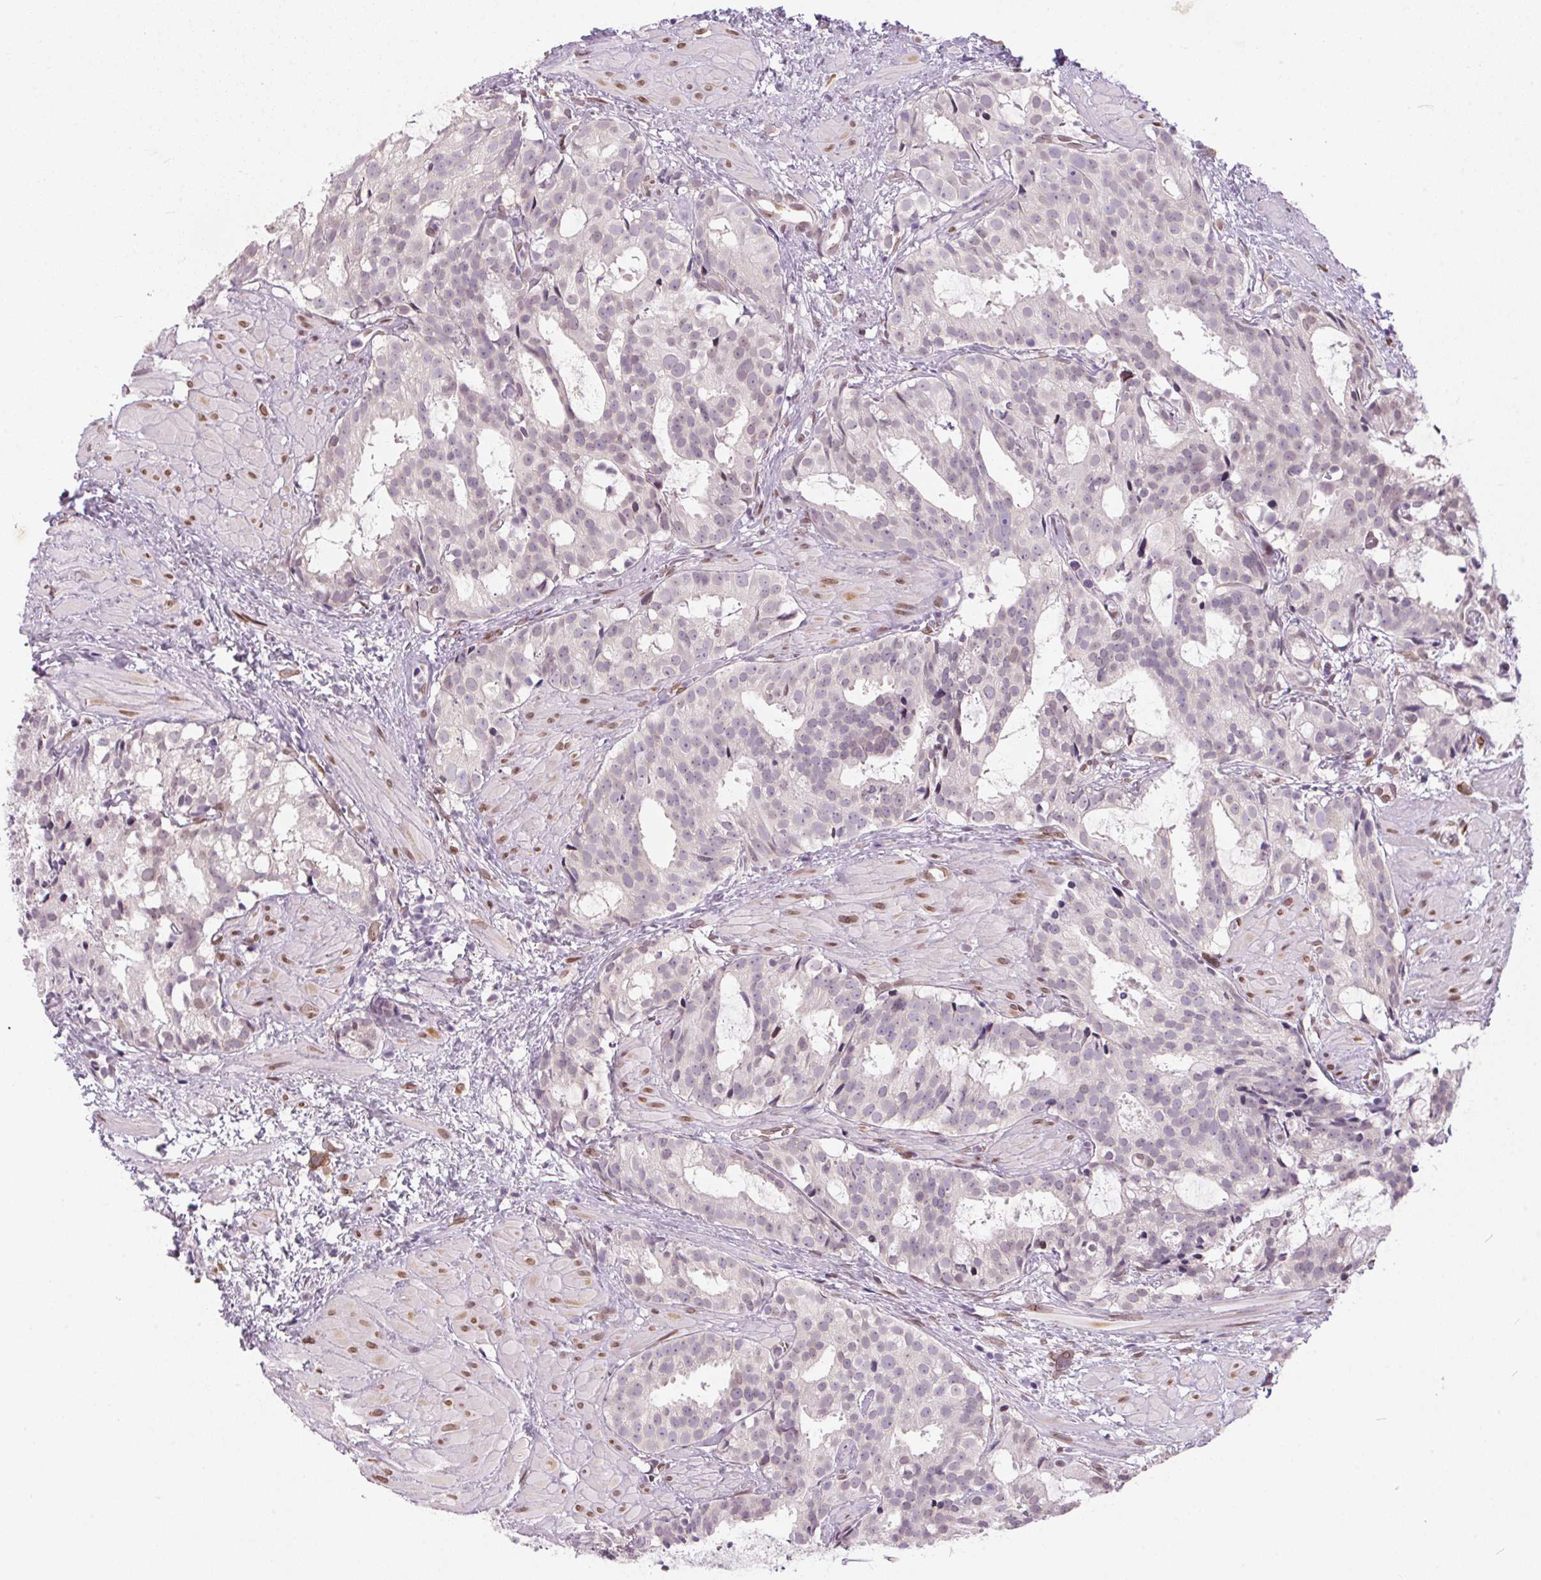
{"staining": {"intensity": "negative", "quantity": "none", "location": "none"}, "tissue": "prostate cancer", "cell_type": "Tumor cells", "image_type": "cancer", "snomed": [{"axis": "morphology", "description": "Adenocarcinoma, High grade"}, {"axis": "topography", "description": "Prostate"}], "caption": "High magnification brightfield microscopy of prostate cancer stained with DAB (brown) and counterstained with hematoxylin (blue): tumor cells show no significant positivity.", "gene": "TMEM175", "patient": {"sex": "male", "age": 79}}